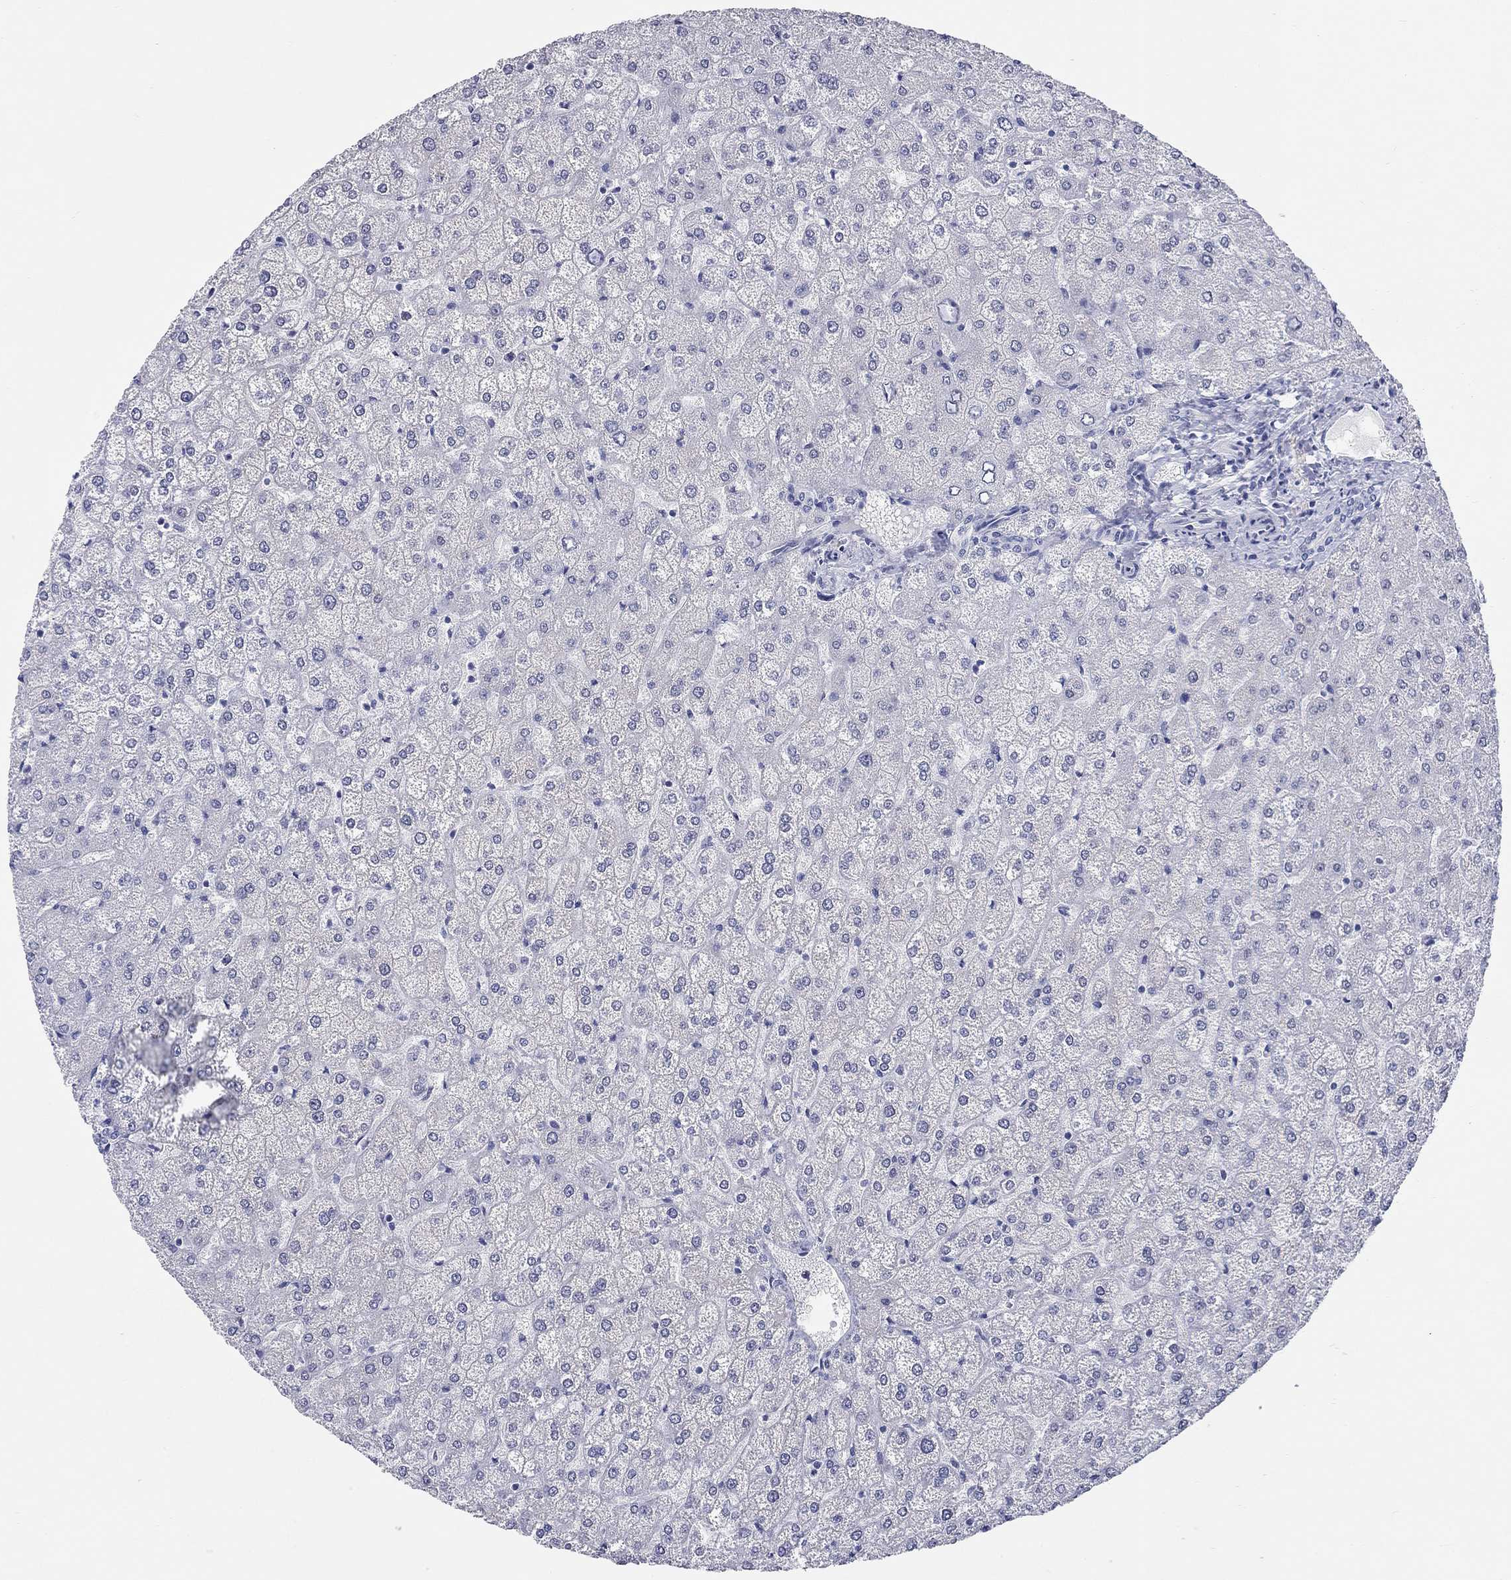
{"staining": {"intensity": "negative", "quantity": "none", "location": "none"}, "tissue": "liver", "cell_type": "Cholangiocytes", "image_type": "normal", "snomed": [{"axis": "morphology", "description": "Normal tissue, NOS"}, {"axis": "topography", "description": "Liver"}], "caption": "IHC image of unremarkable liver: human liver stained with DAB (3,3'-diaminobenzidine) displays no significant protein positivity in cholangiocytes.", "gene": "WASF3", "patient": {"sex": "female", "age": 32}}